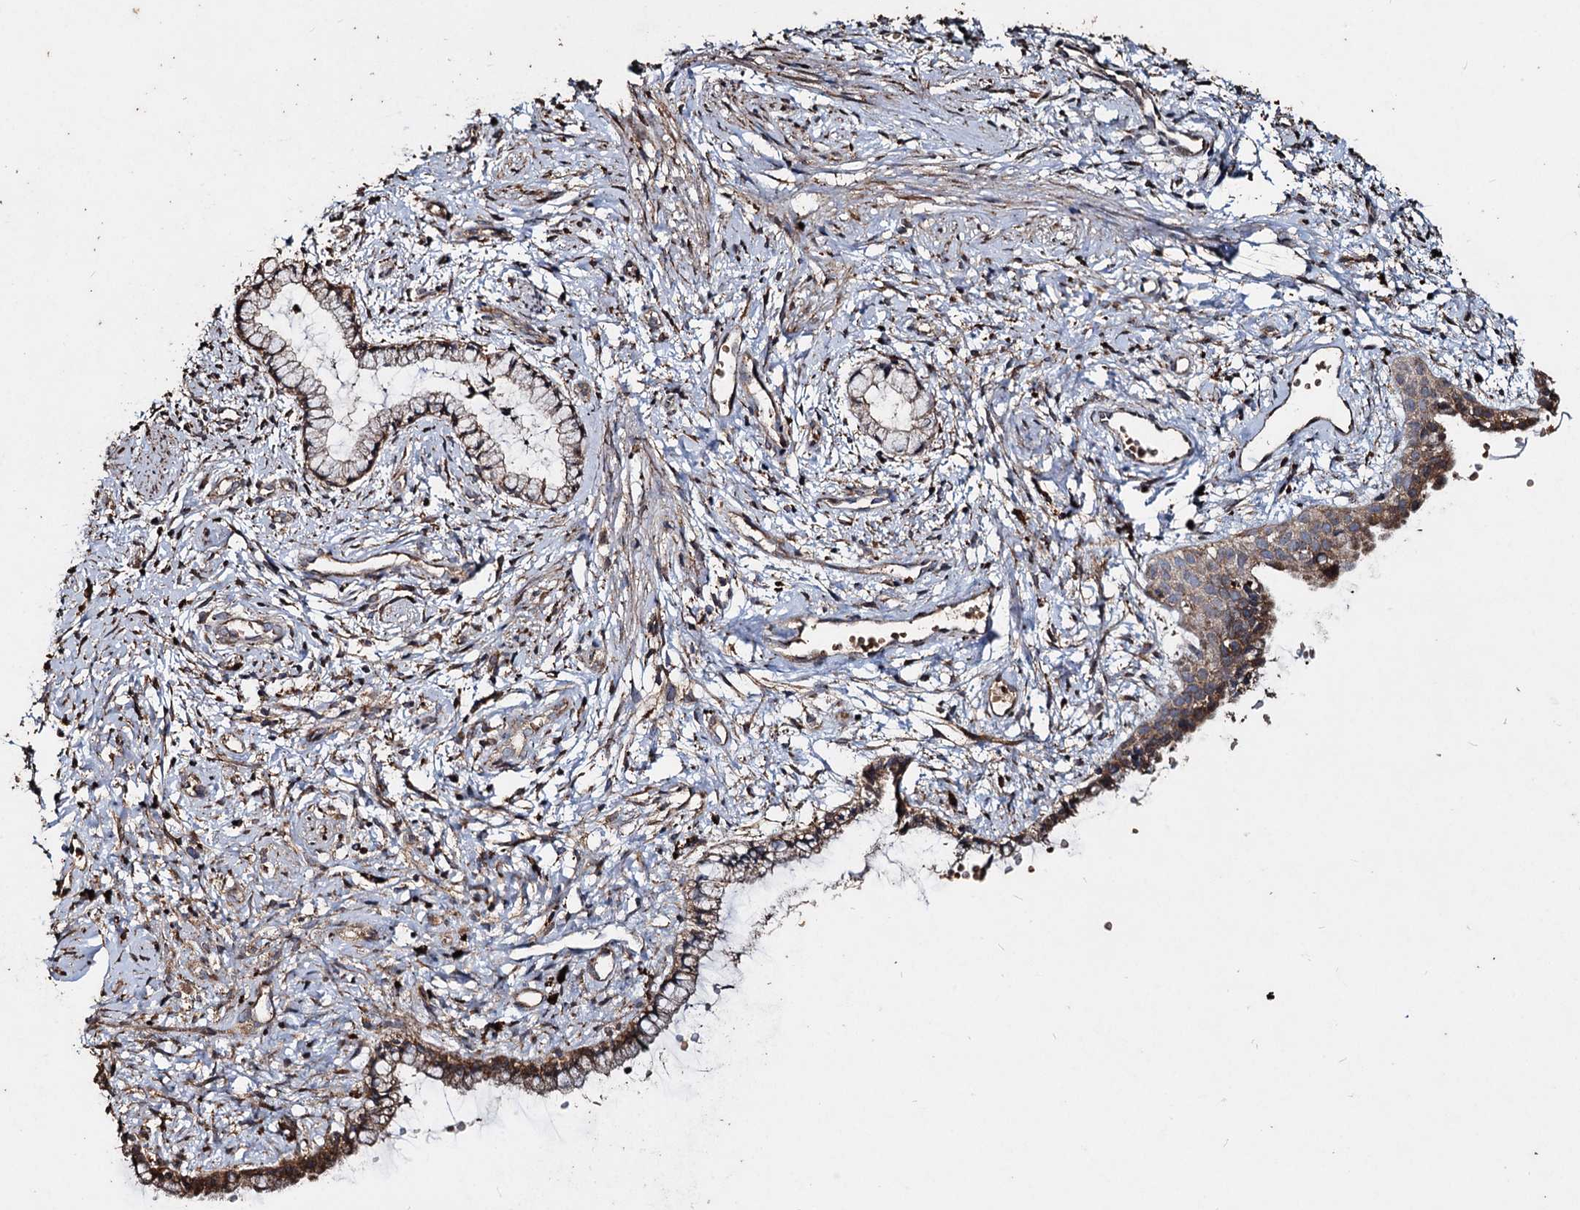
{"staining": {"intensity": "moderate", "quantity": ">75%", "location": "cytoplasmic/membranous"}, "tissue": "cervix", "cell_type": "Glandular cells", "image_type": "normal", "snomed": [{"axis": "morphology", "description": "Normal tissue, NOS"}, {"axis": "topography", "description": "Cervix"}], "caption": "High-magnification brightfield microscopy of unremarkable cervix stained with DAB (3,3'-diaminobenzidine) (brown) and counterstained with hematoxylin (blue). glandular cells exhibit moderate cytoplasmic/membranous expression is identified in about>75% of cells. The protein is shown in brown color, while the nuclei are stained blue.", "gene": "NOTCH2NLA", "patient": {"sex": "female", "age": 57}}